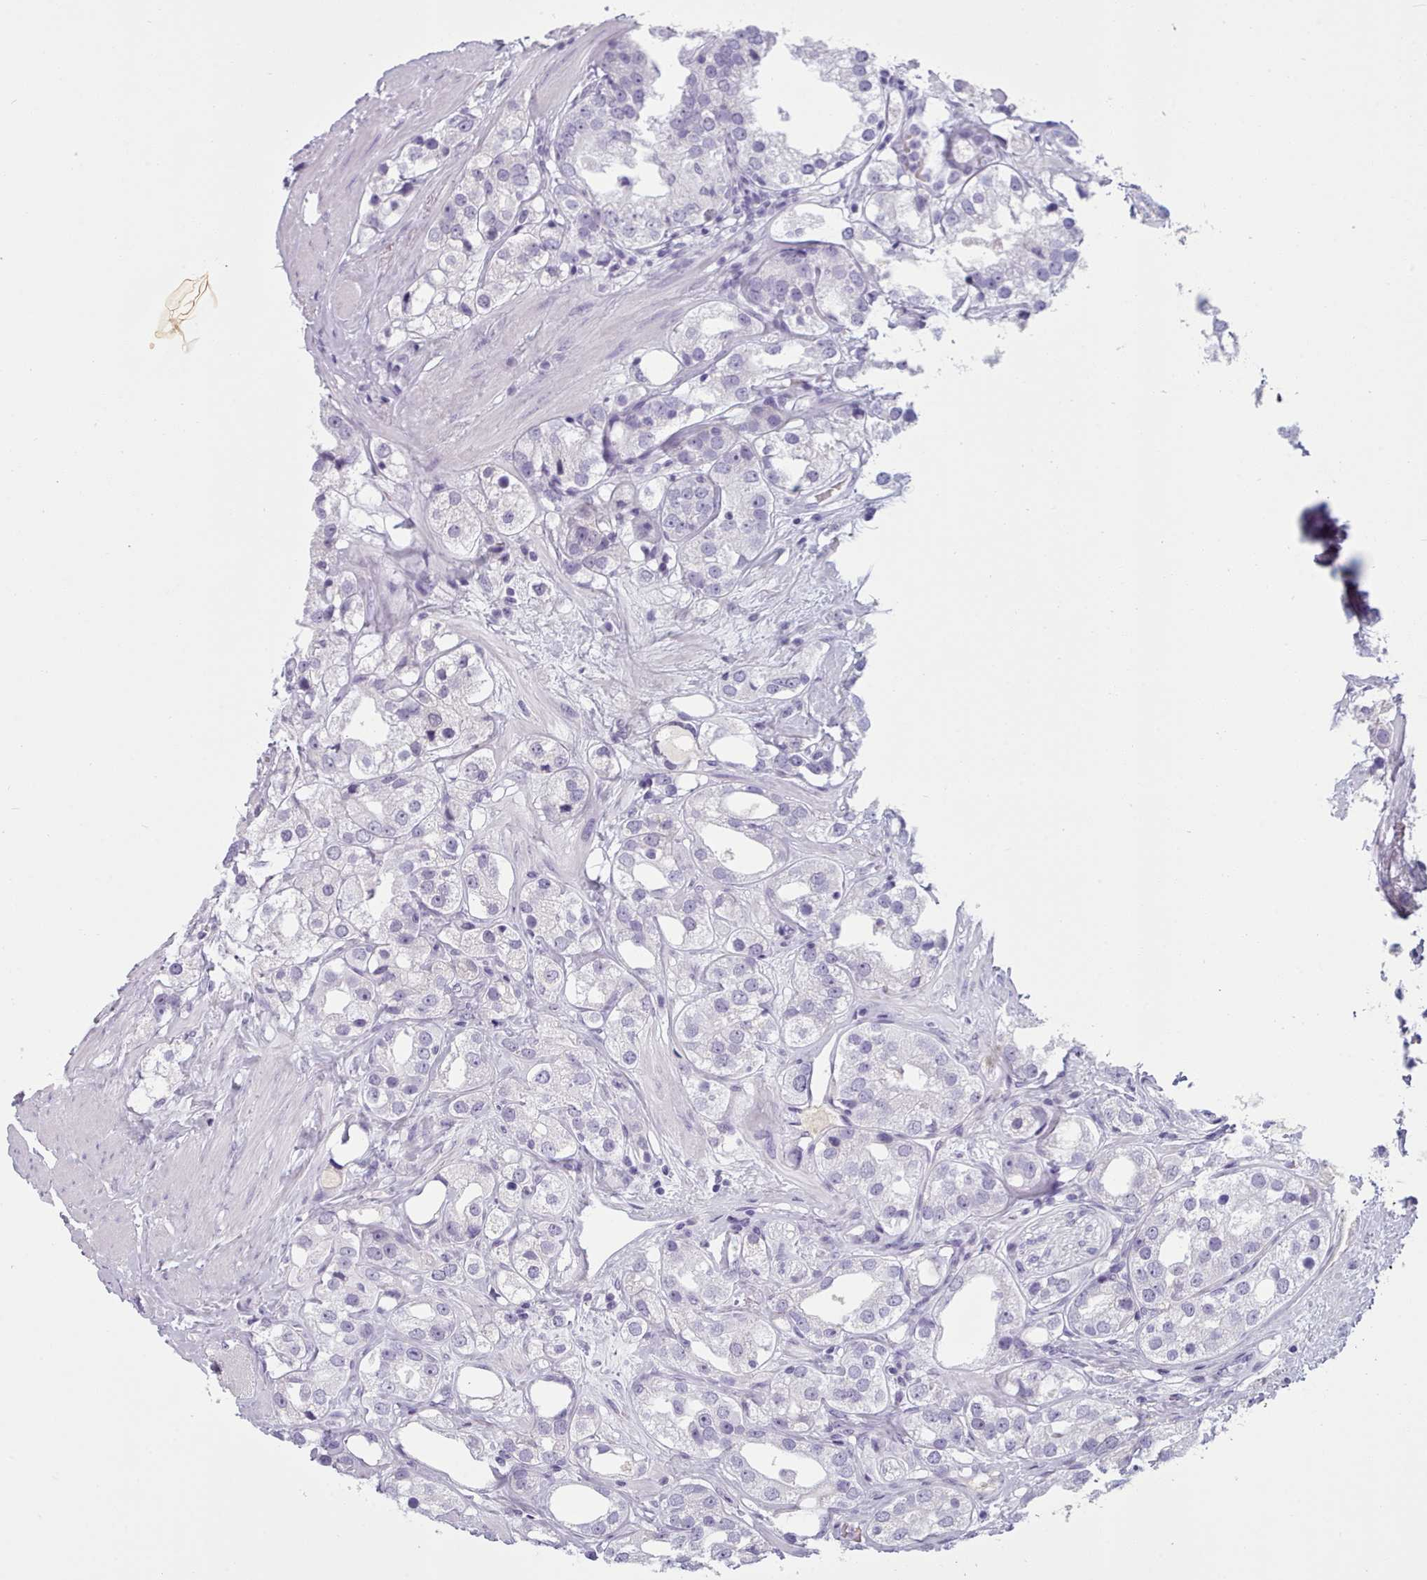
{"staining": {"intensity": "negative", "quantity": "none", "location": "none"}, "tissue": "prostate cancer", "cell_type": "Tumor cells", "image_type": "cancer", "snomed": [{"axis": "morphology", "description": "Adenocarcinoma, NOS"}, {"axis": "topography", "description": "Prostate"}], "caption": "This is an immunohistochemistry micrograph of prostate cancer. There is no positivity in tumor cells.", "gene": "ZNF43", "patient": {"sex": "male", "age": 79}}